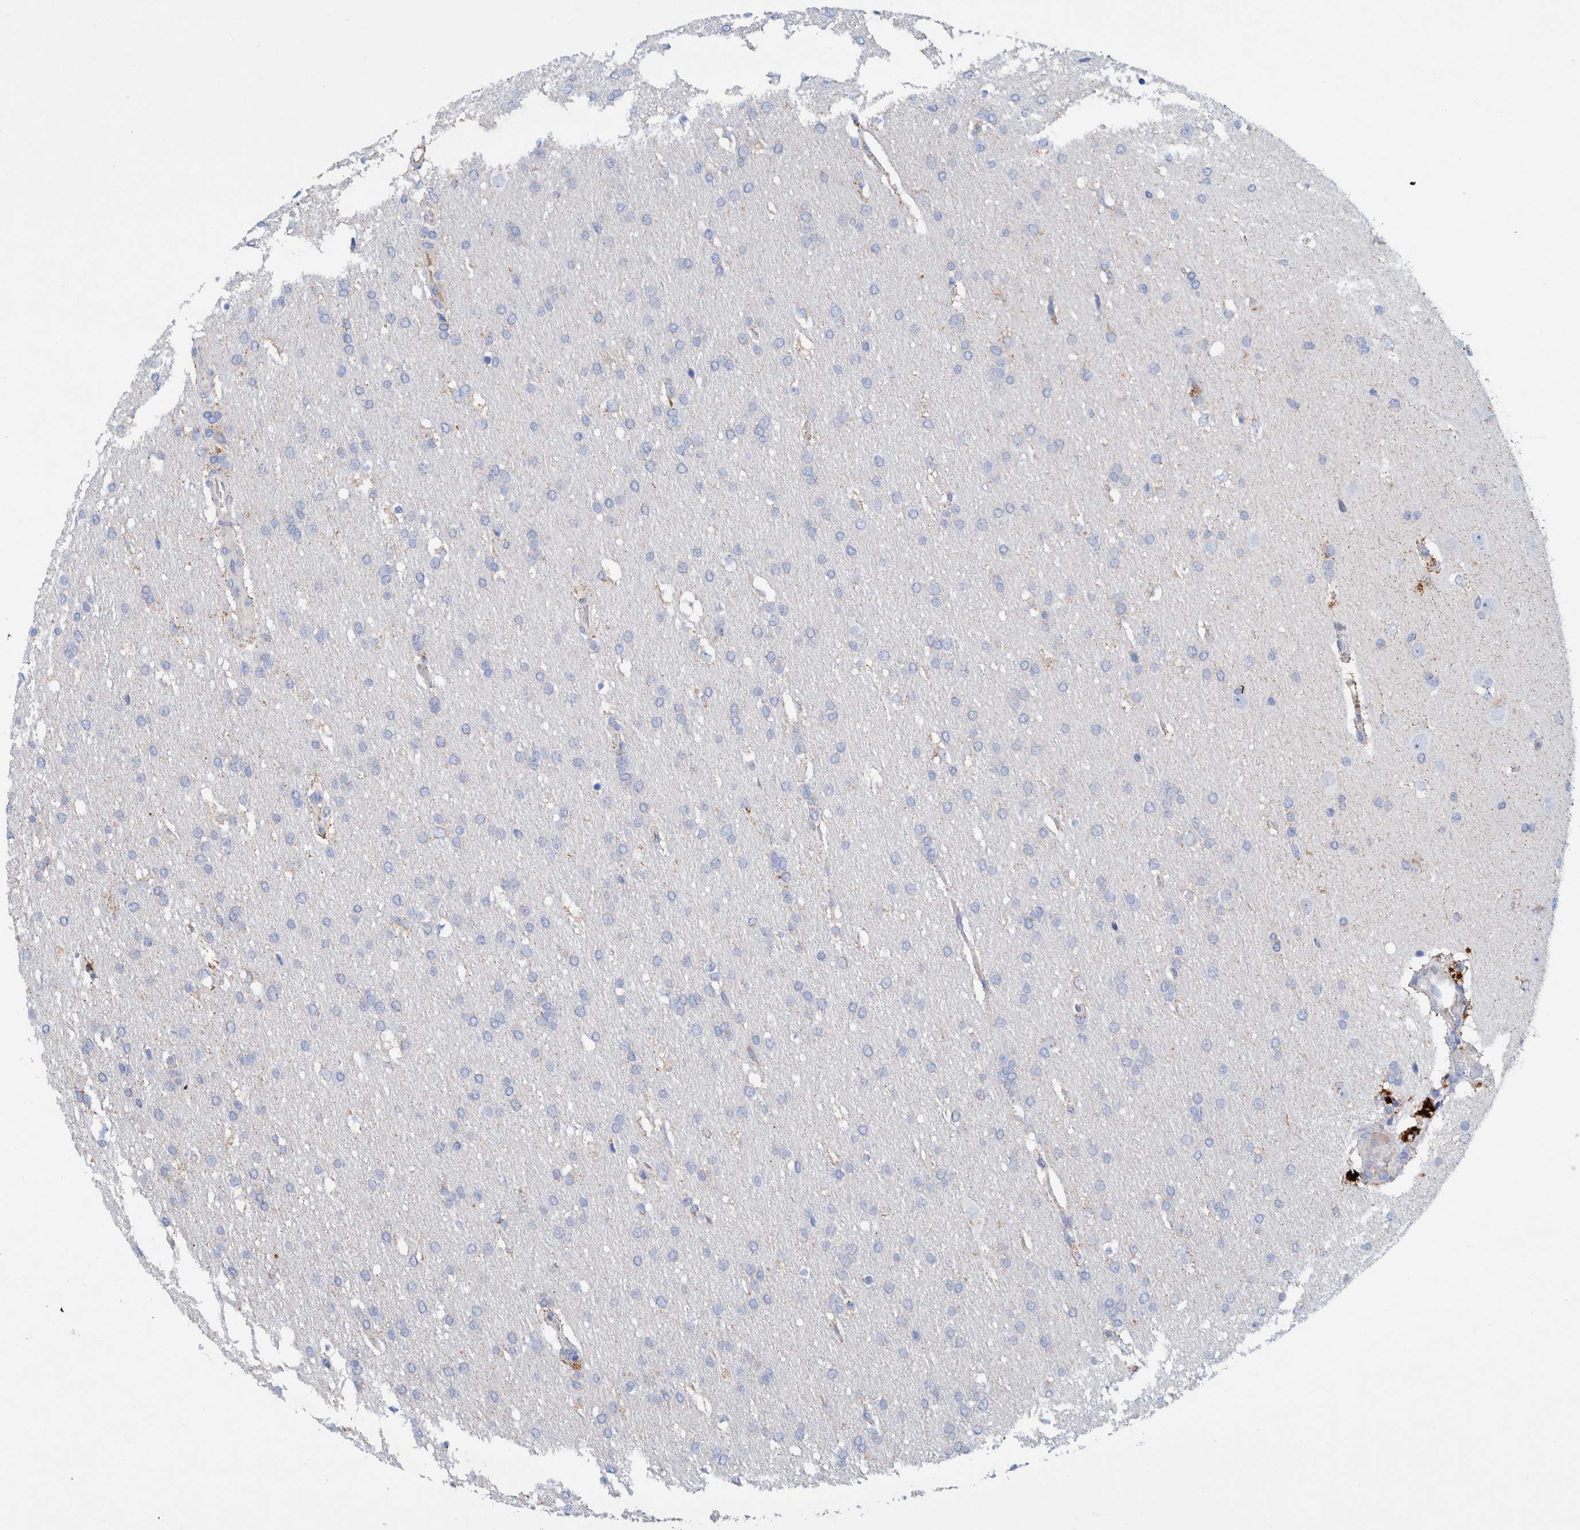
{"staining": {"intensity": "weak", "quantity": "<25%", "location": "cytoplasmic/membranous"}, "tissue": "glioma", "cell_type": "Tumor cells", "image_type": "cancer", "snomed": [{"axis": "morphology", "description": "Glioma, malignant, Low grade"}, {"axis": "topography", "description": "Brain"}], "caption": "This is an immunohistochemistry (IHC) histopathology image of low-grade glioma (malignant). There is no expression in tumor cells.", "gene": "DECR1", "patient": {"sex": "female", "age": 37}}